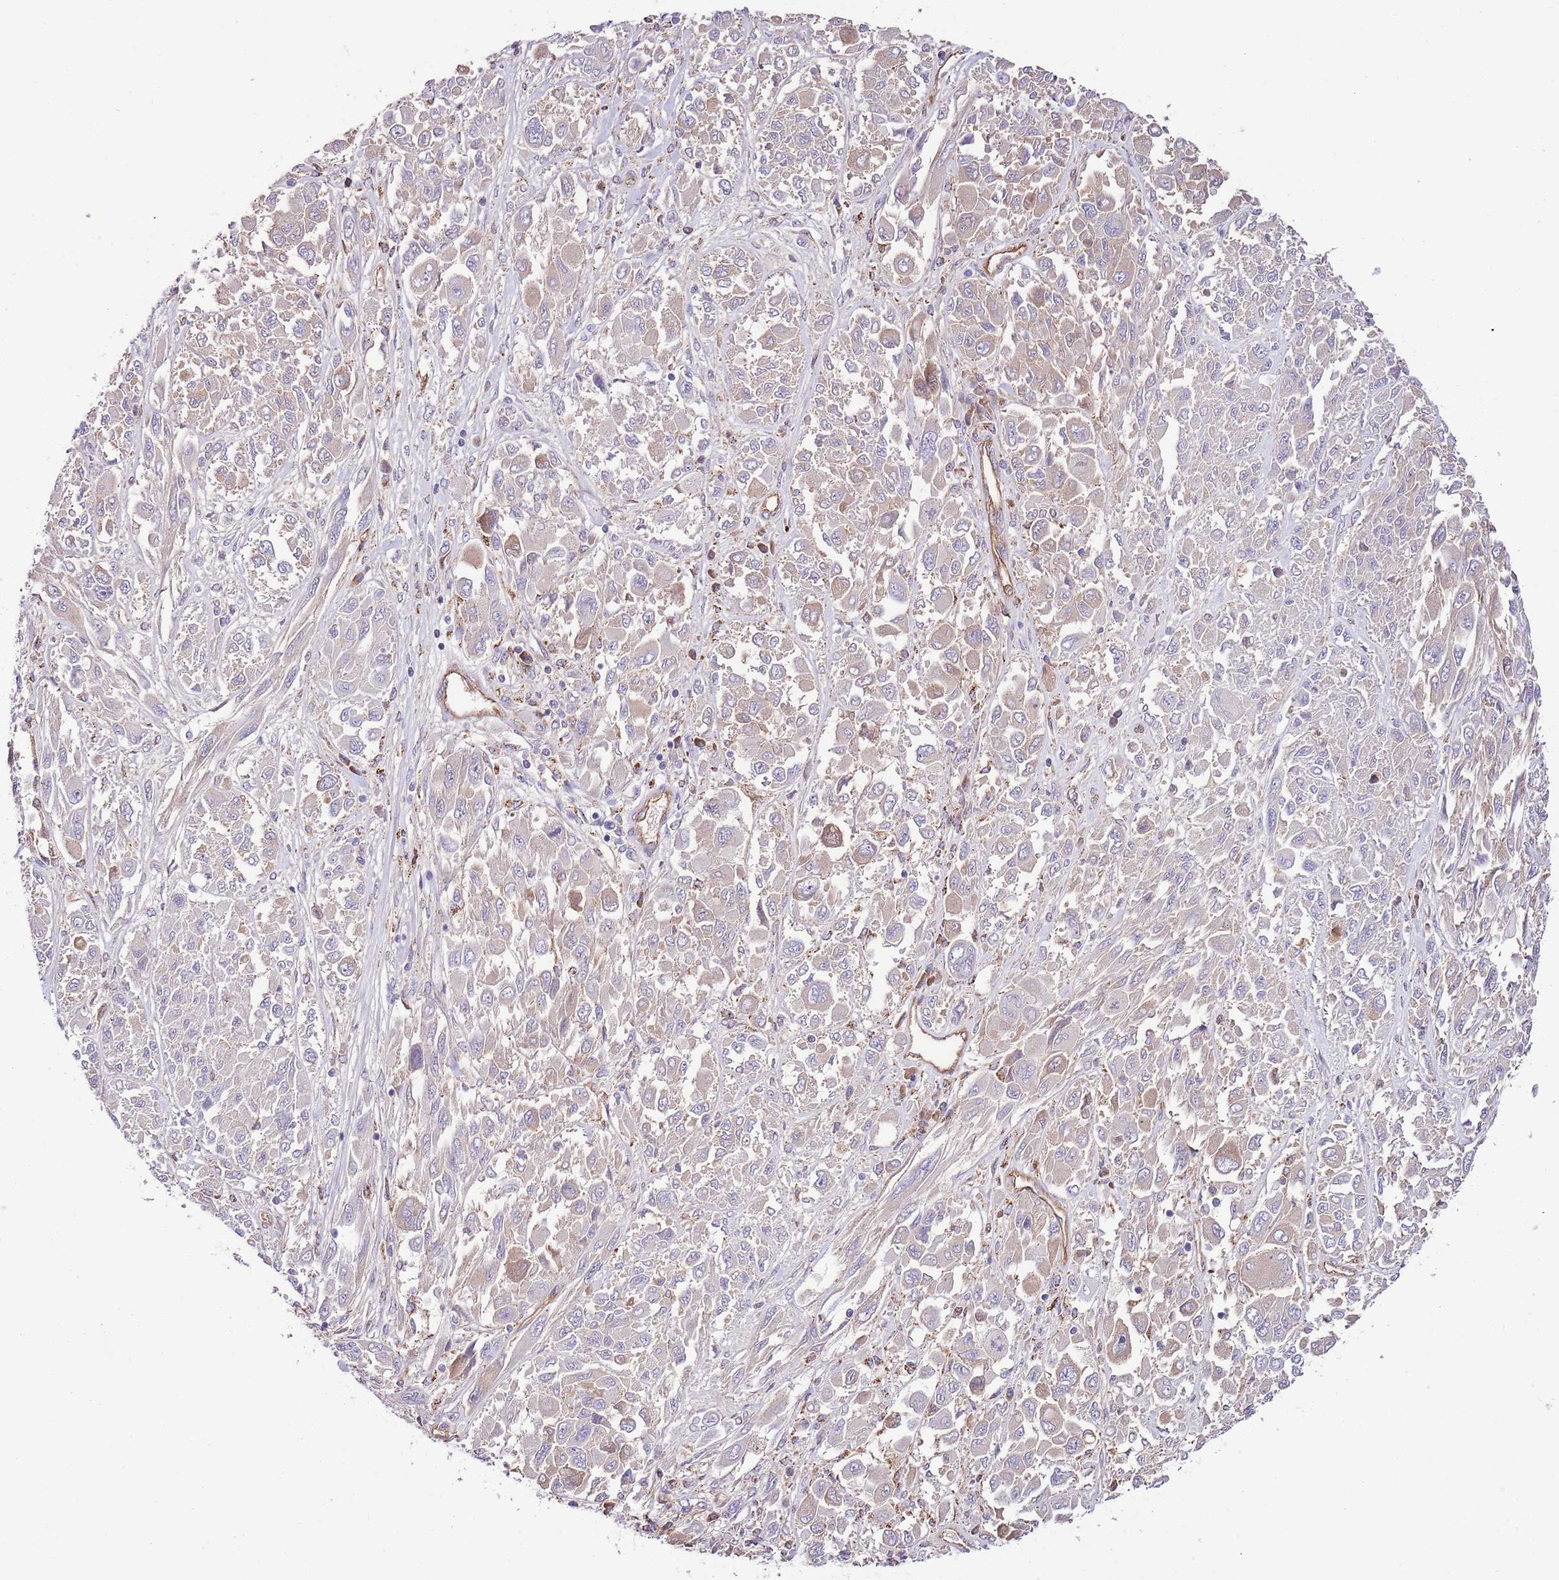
{"staining": {"intensity": "weak", "quantity": "<25%", "location": "cytoplasmic/membranous"}, "tissue": "melanoma", "cell_type": "Tumor cells", "image_type": "cancer", "snomed": [{"axis": "morphology", "description": "Malignant melanoma, NOS"}, {"axis": "topography", "description": "Skin"}], "caption": "Malignant melanoma was stained to show a protein in brown. There is no significant staining in tumor cells.", "gene": "DOCK6", "patient": {"sex": "female", "age": 91}}